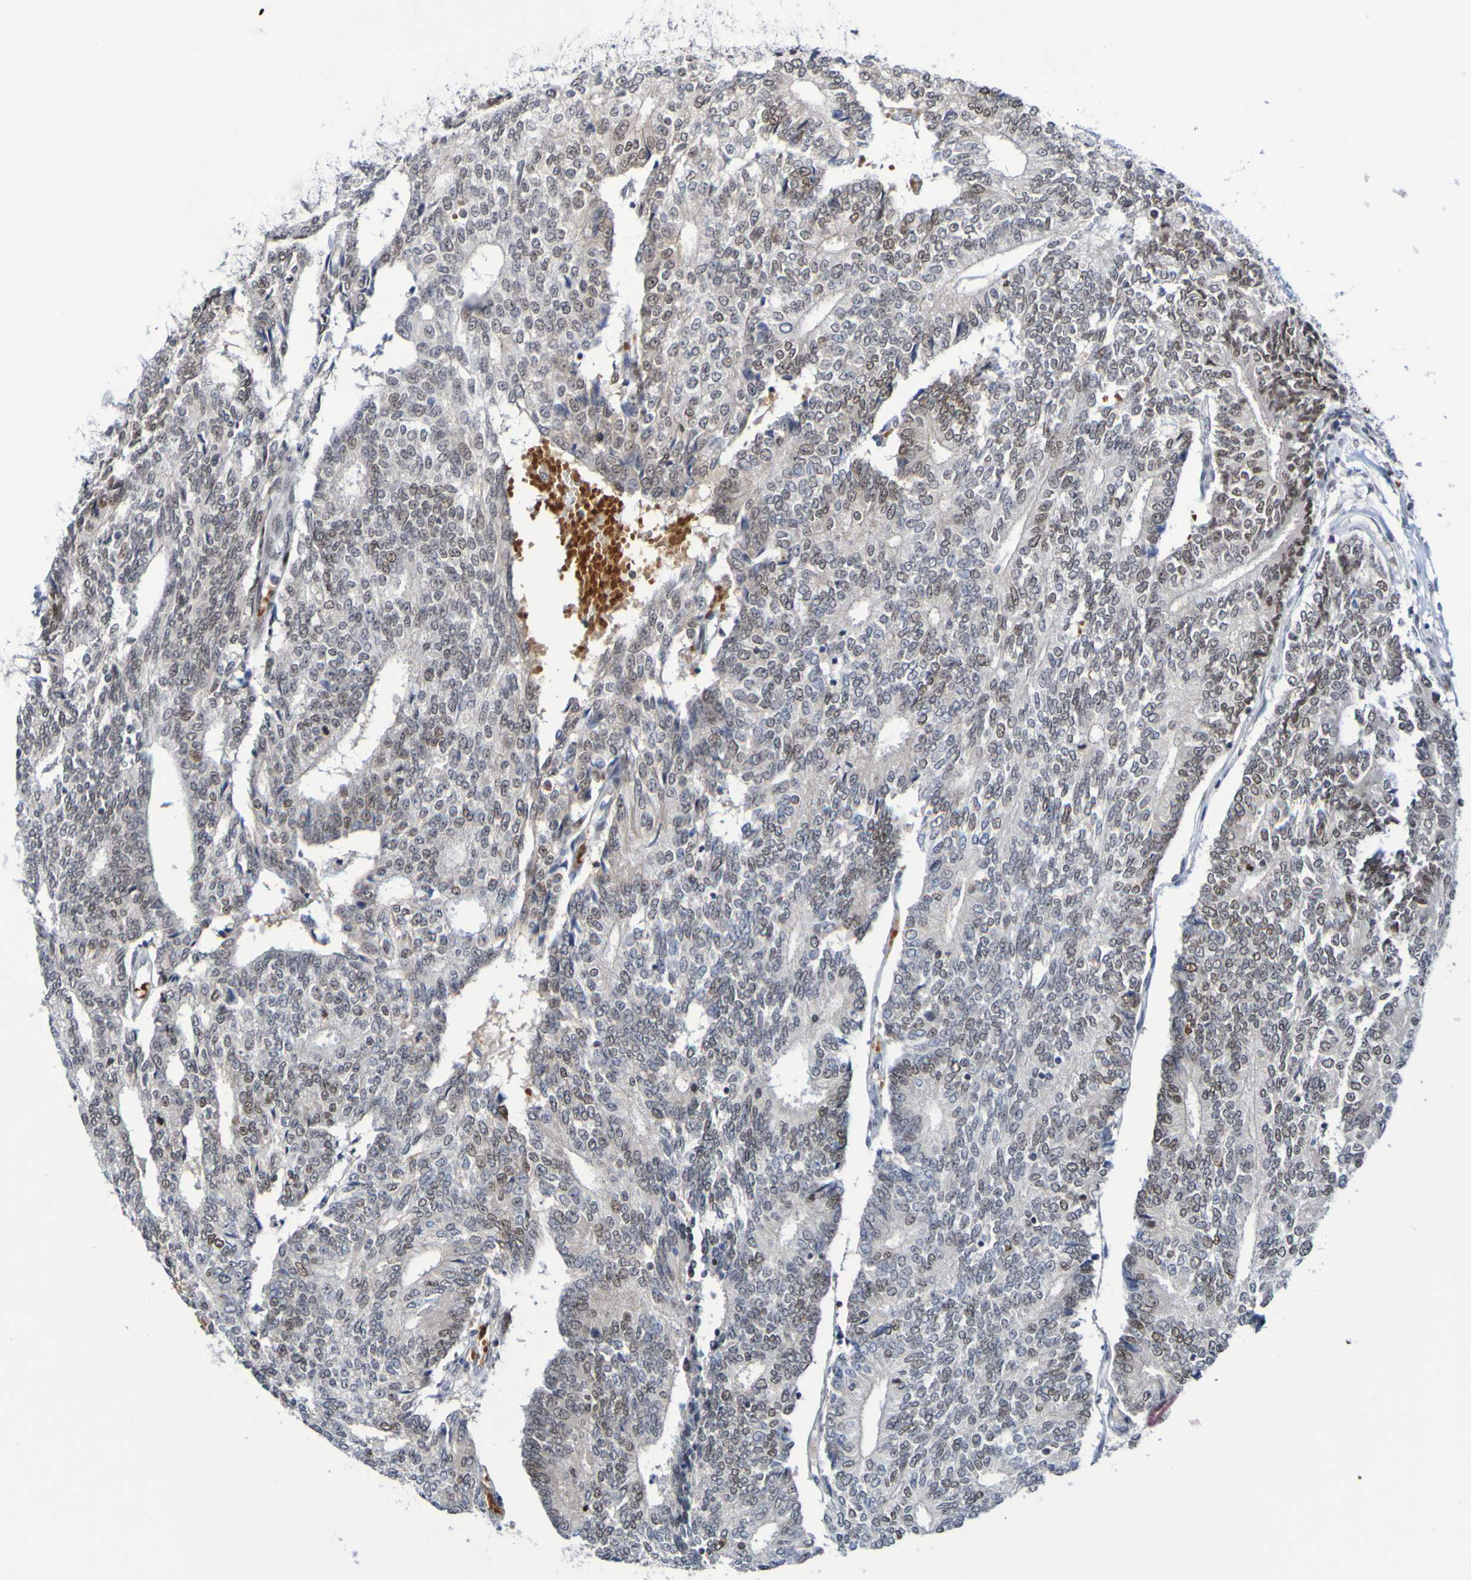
{"staining": {"intensity": "moderate", "quantity": "25%-75%", "location": "nuclear"}, "tissue": "prostate cancer", "cell_type": "Tumor cells", "image_type": "cancer", "snomed": [{"axis": "morphology", "description": "Normal tissue, NOS"}, {"axis": "morphology", "description": "Adenocarcinoma, High grade"}, {"axis": "topography", "description": "Prostate"}, {"axis": "topography", "description": "Seminal veicle"}], "caption": "This is an image of immunohistochemistry (IHC) staining of prostate adenocarcinoma (high-grade), which shows moderate expression in the nuclear of tumor cells.", "gene": "PCGF1", "patient": {"sex": "male", "age": 55}}